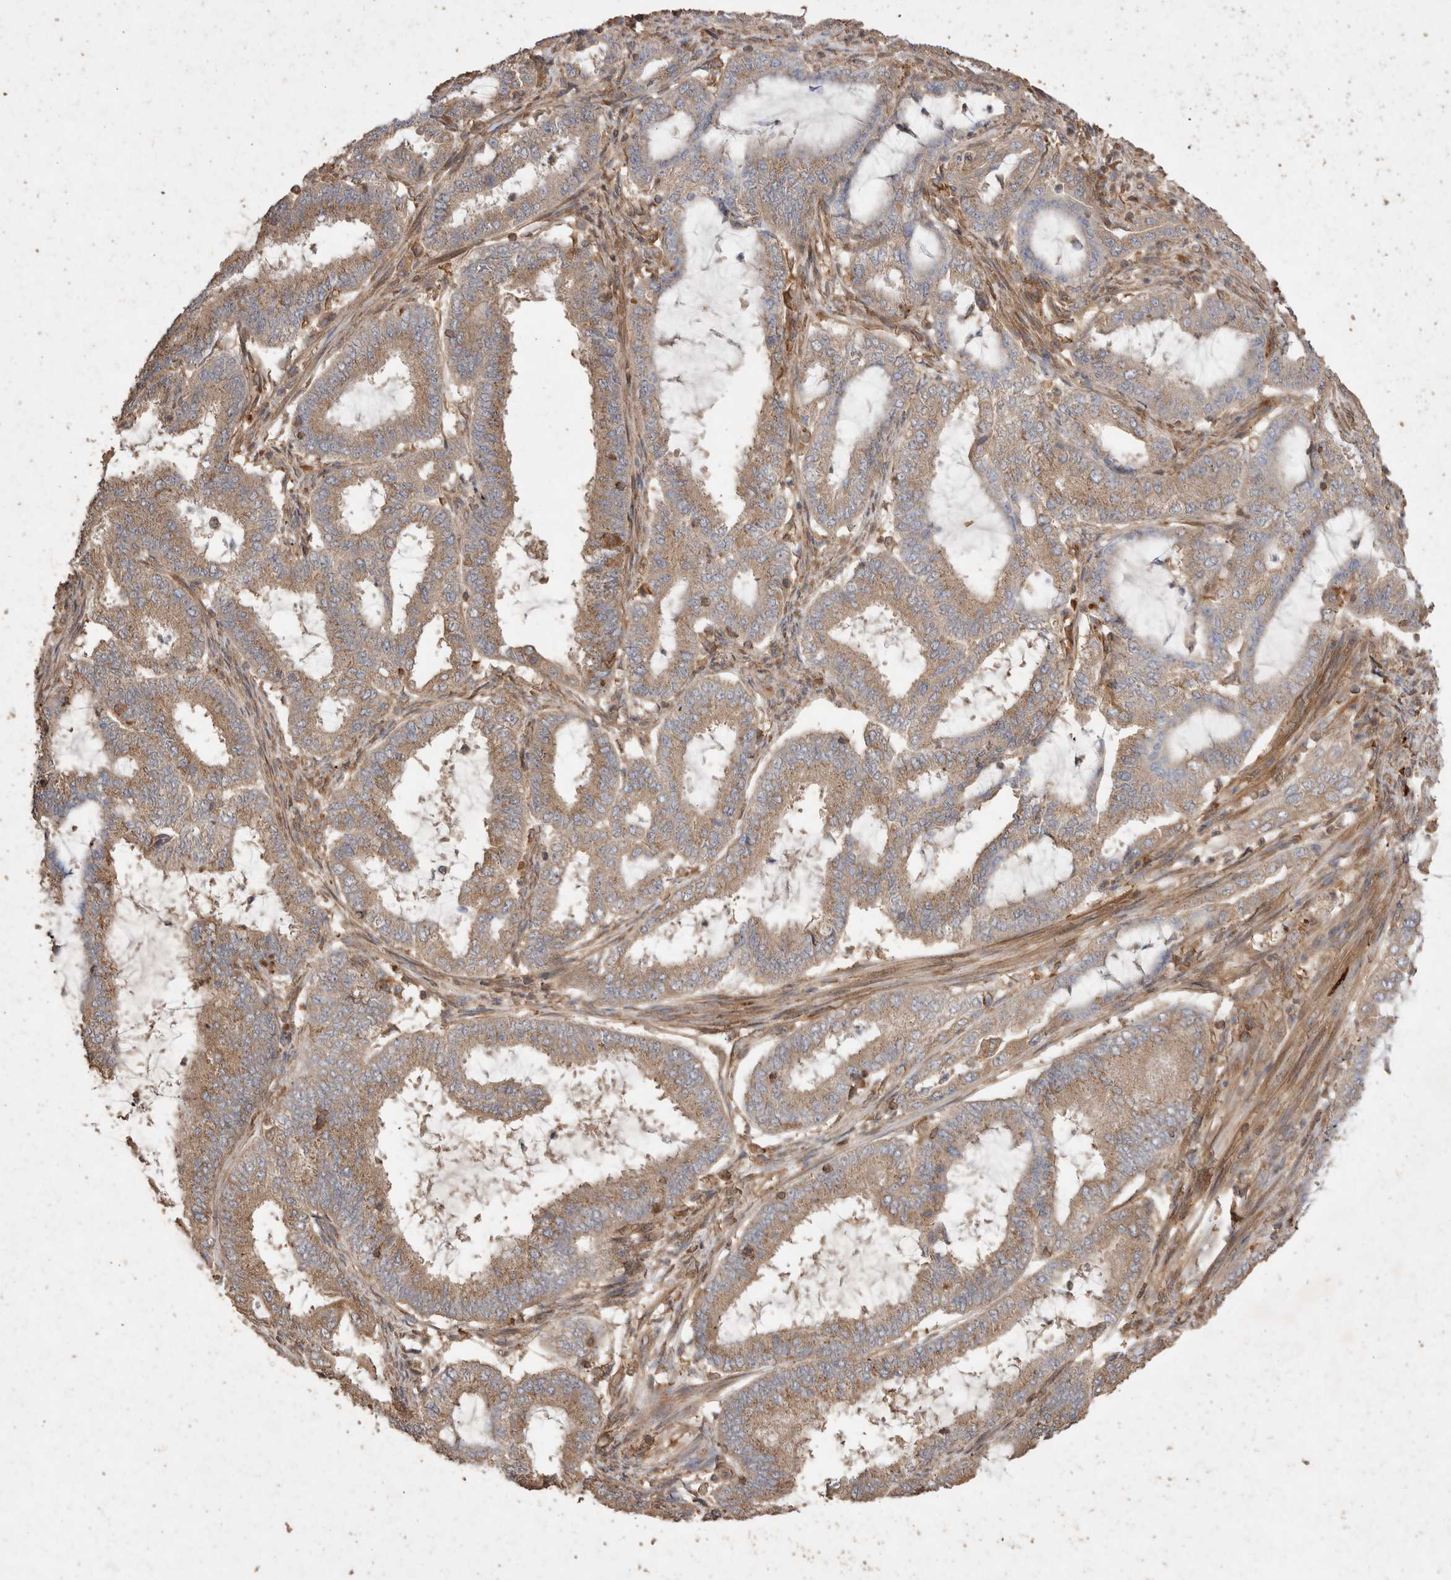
{"staining": {"intensity": "moderate", "quantity": ">75%", "location": "cytoplasmic/membranous"}, "tissue": "endometrial cancer", "cell_type": "Tumor cells", "image_type": "cancer", "snomed": [{"axis": "morphology", "description": "Adenocarcinoma, NOS"}, {"axis": "topography", "description": "Endometrium"}], "caption": "Immunohistochemistry (IHC) (DAB) staining of adenocarcinoma (endometrial) shows moderate cytoplasmic/membranous protein staining in approximately >75% of tumor cells.", "gene": "SNX31", "patient": {"sex": "female", "age": 51}}